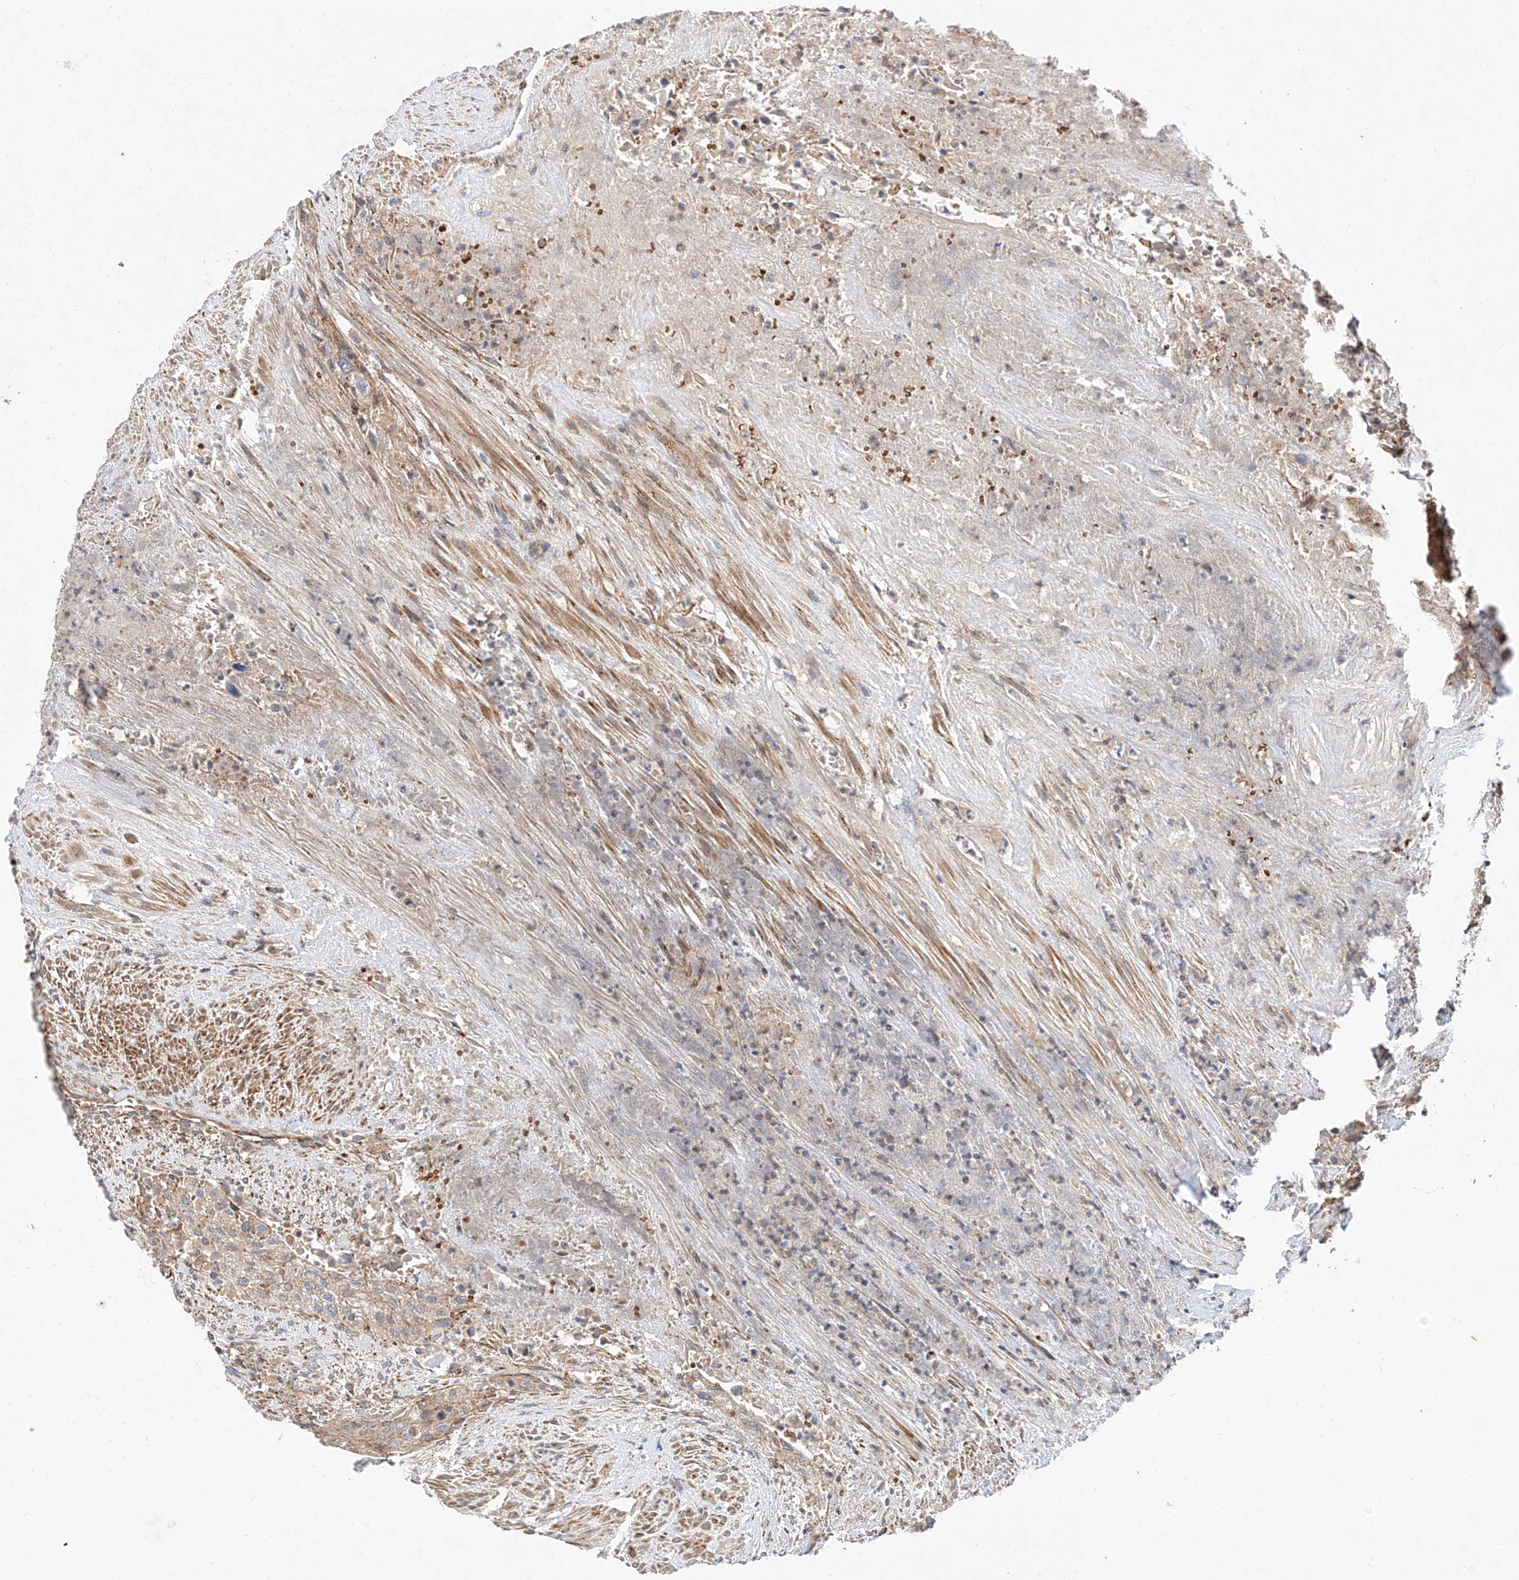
{"staining": {"intensity": "weak", "quantity": "25%-75%", "location": "cytoplasmic/membranous"}, "tissue": "urothelial cancer", "cell_type": "Tumor cells", "image_type": "cancer", "snomed": [{"axis": "morphology", "description": "Urothelial carcinoma, High grade"}, {"axis": "topography", "description": "Urinary bladder"}], "caption": "DAB immunohistochemical staining of urothelial cancer exhibits weak cytoplasmic/membranous protein staining in approximately 25%-75% of tumor cells.", "gene": "NR1D1", "patient": {"sex": "male", "age": 35}}